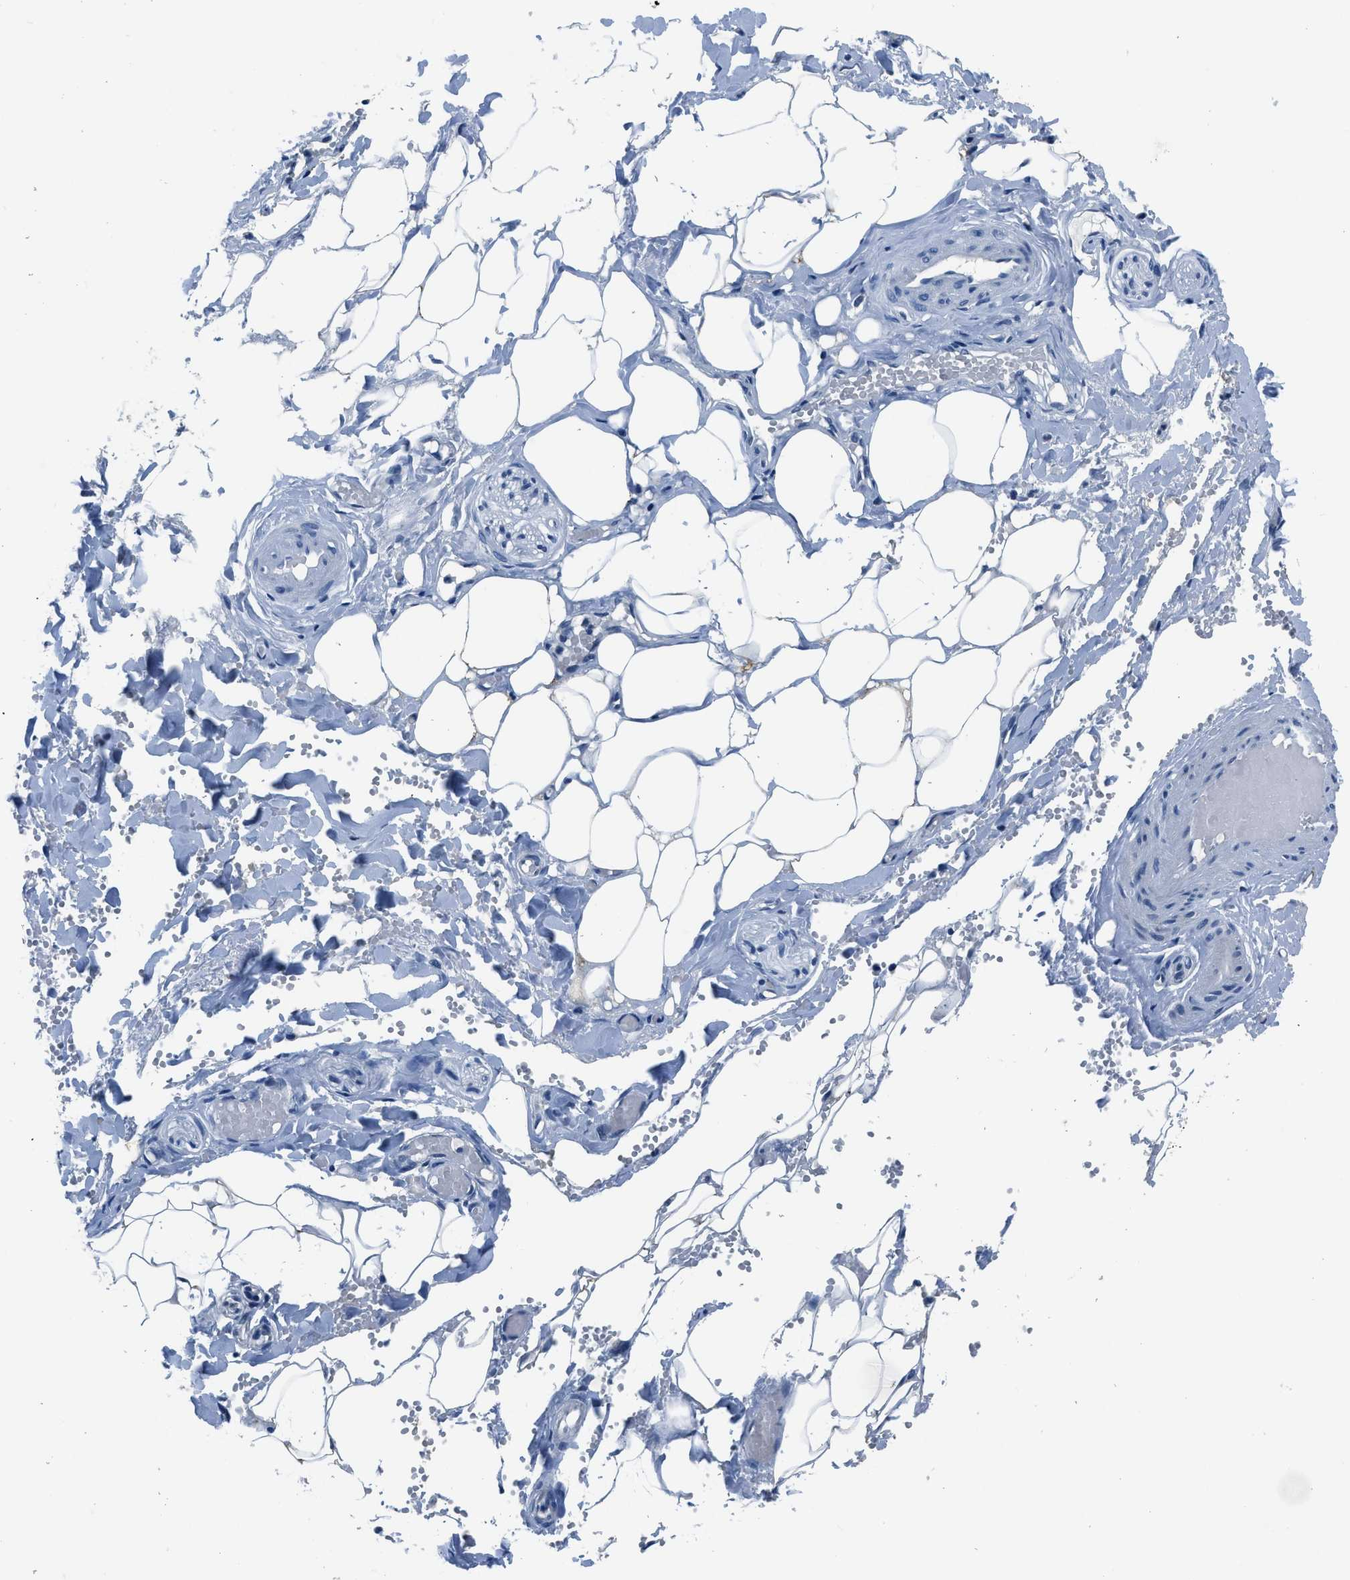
{"staining": {"intensity": "negative", "quantity": "none", "location": "none"}, "tissue": "adipose tissue", "cell_type": "Adipocytes", "image_type": "normal", "snomed": [{"axis": "morphology", "description": "Normal tissue, NOS"}, {"axis": "topography", "description": "Soft tissue"}, {"axis": "topography", "description": "Vascular tissue"}], "caption": "Image shows no significant protein positivity in adipocytes of unremarkable adipose tissue.", "gene": "GJA3", "patient": {"sex": "female", "age": 35}}